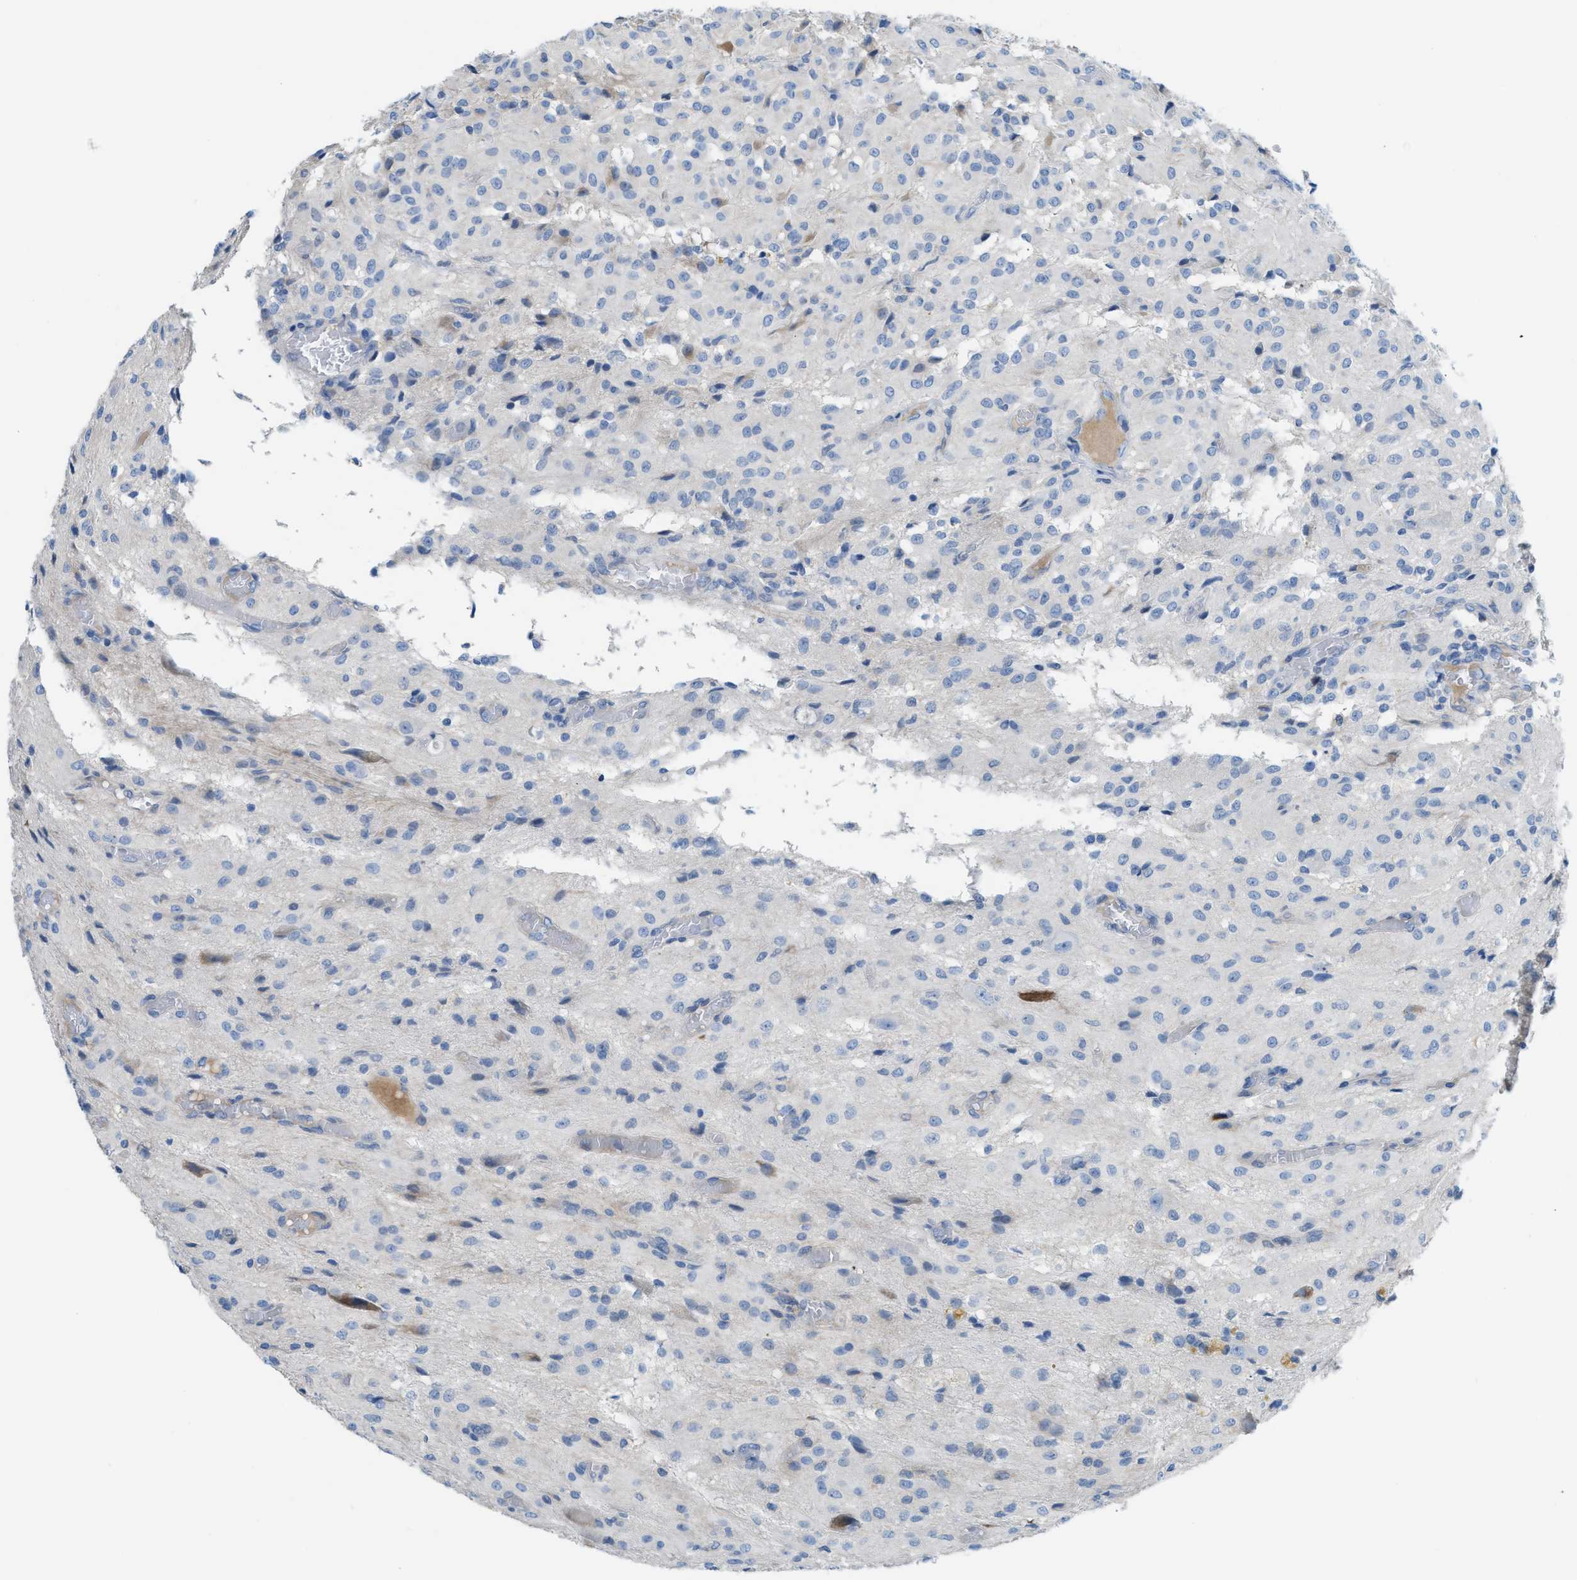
{"staining": {"intensity": "negative", "quantity": "none", "location": "none"}, "tissue": "glioma", "cell_type": "Tumor cells", "image_type": "cancer", "snomed": [{"axis": "morphology", "description": "Glioma, malignant, High grade"}, {"axis": "topography", "description": "Brain"}], "caption": "Immunohistochemistry photomicrograph of neoplastic tissue: human glioma stained with DAB demonstrates no significant protein expression in tumor cells.", "gene": "MPP3", "patient": {"sex": "female", "age": 59}}